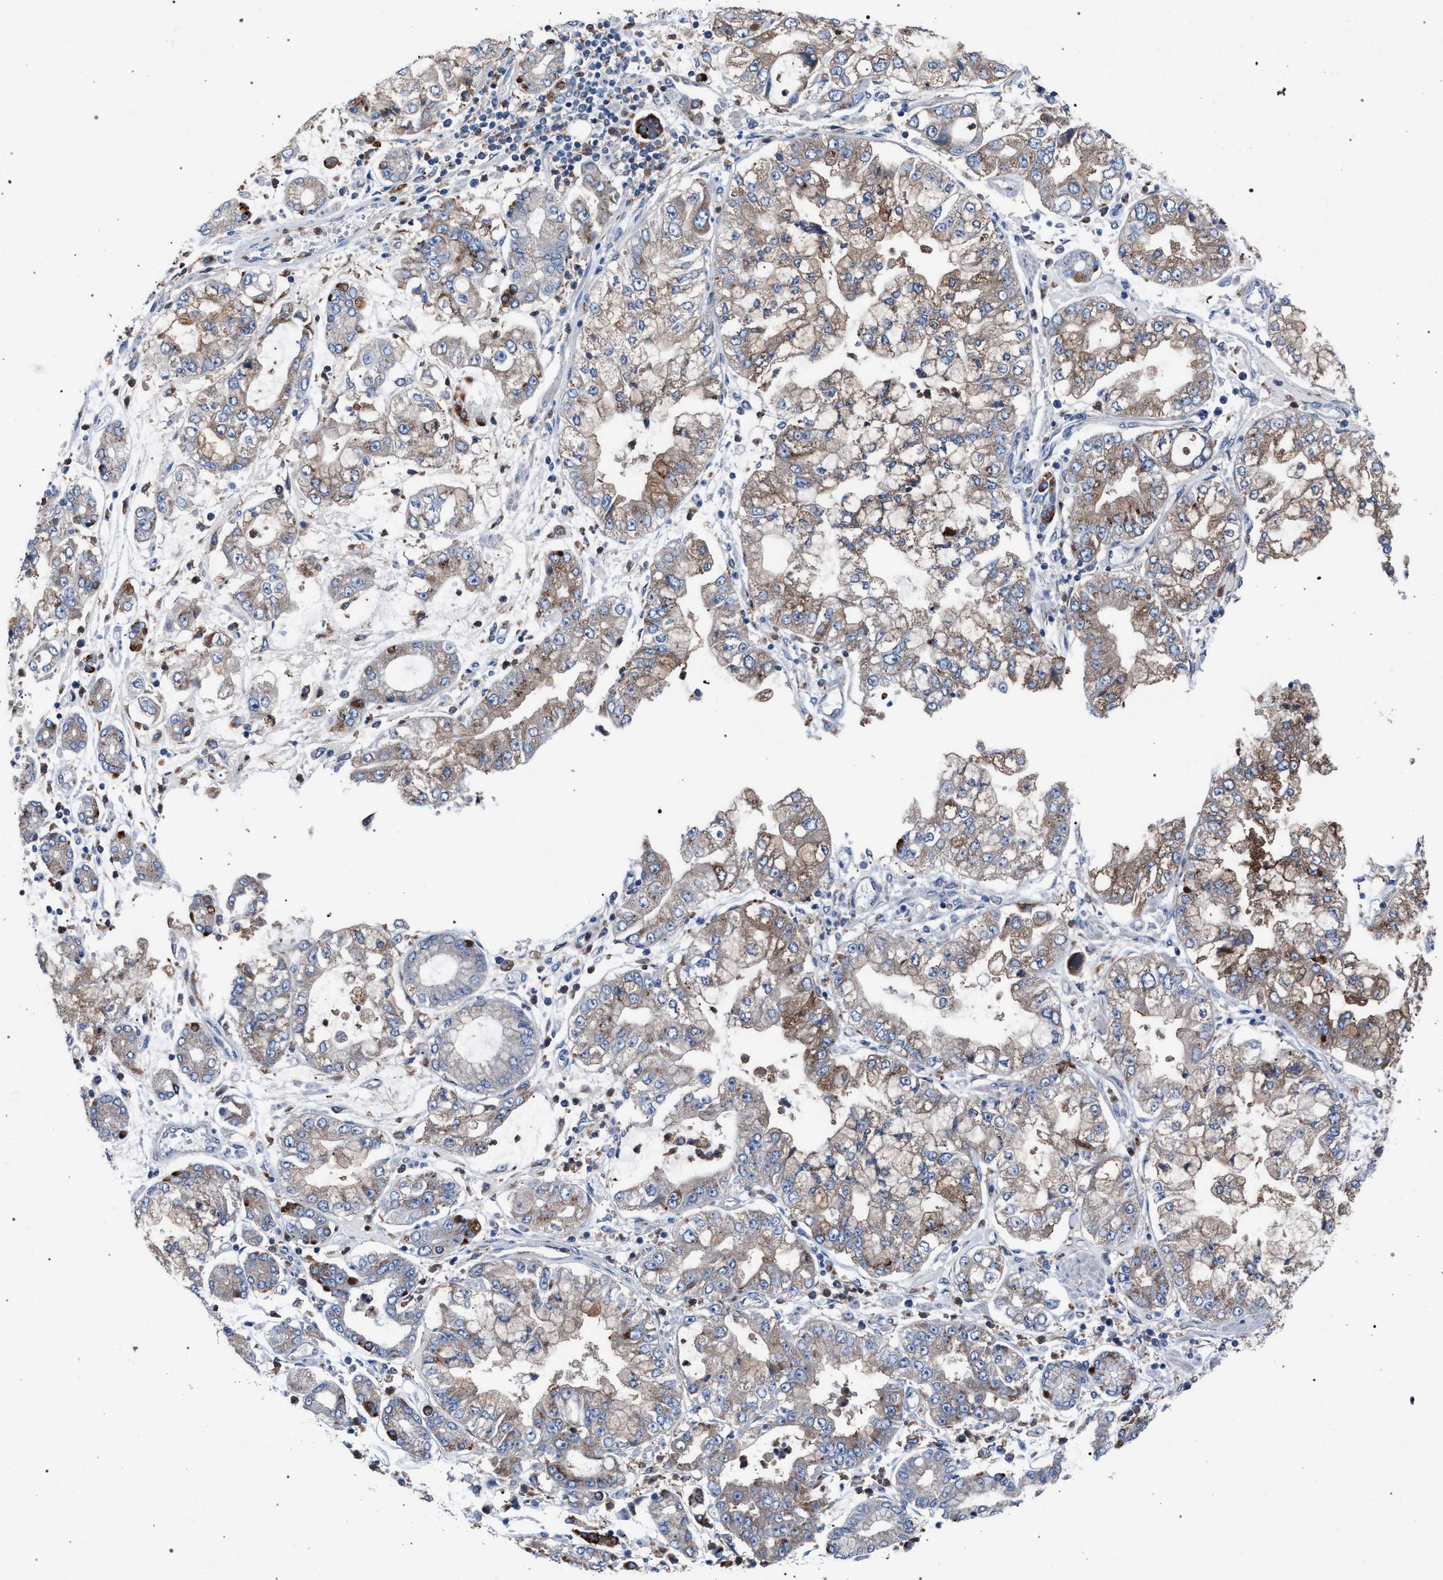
{"staining": {"intensity": "moderate", "quantity": ">75%", "location": "cytoplasmic/membranous"}, "tissue": "stomach cancer", "cell_type": "Tumor cells", "image_type": "cancer", "snomed": [{"axis": "morphology", "description": "Adenocarcinoma, NOS"}, {"axis": "topography", "description": "Stomach"}], "caption": "Tumor cells display medium levels of moderate cytoplasmic/membranous expression in about >75% of cells in human adenocarcinoma (stomach).", "gene": "ATP6V0A1", "patient": {"sex": "male", "age": 76}}